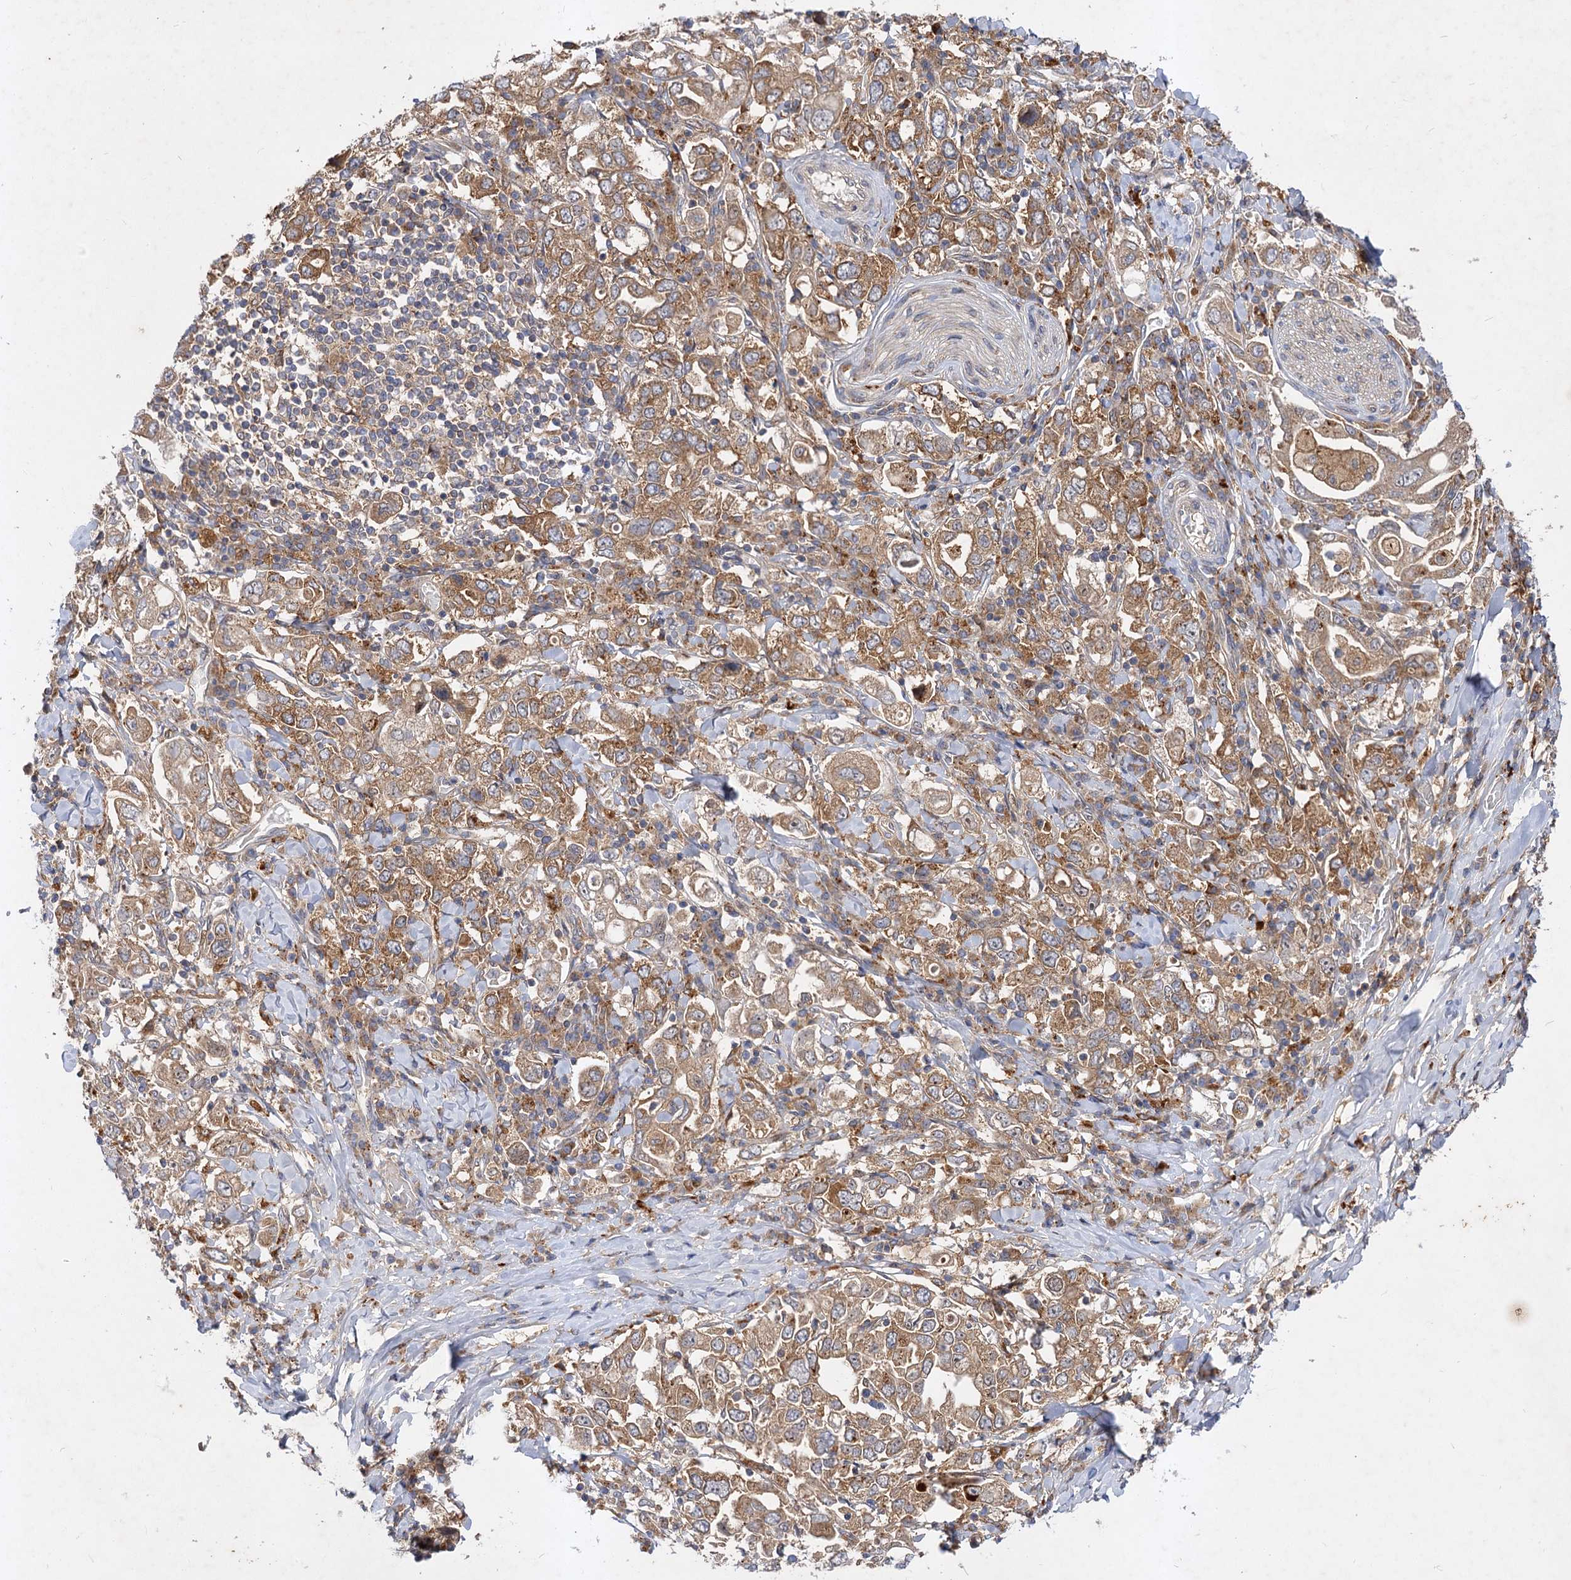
{"staining": {"intensity": "moderate", "quantity": ">75%", "location": "cytoplasmic/membranous"}, "tissue": "stomach cancer", "cell_type": "Tumor cells", "image_type": "cancer", "snomed": [{"axis": "morphology", "description": "Adenocarcinoma, NOS"}, {"axis": "topography", "description": "Stomach, upper"}], "caption": "Adenocarcinoma (stomach) stained with a protein marker reveals moderate staining in tumor cells.", "gene": "PATL1", "patient": {"sex": "male", "age": 62}}